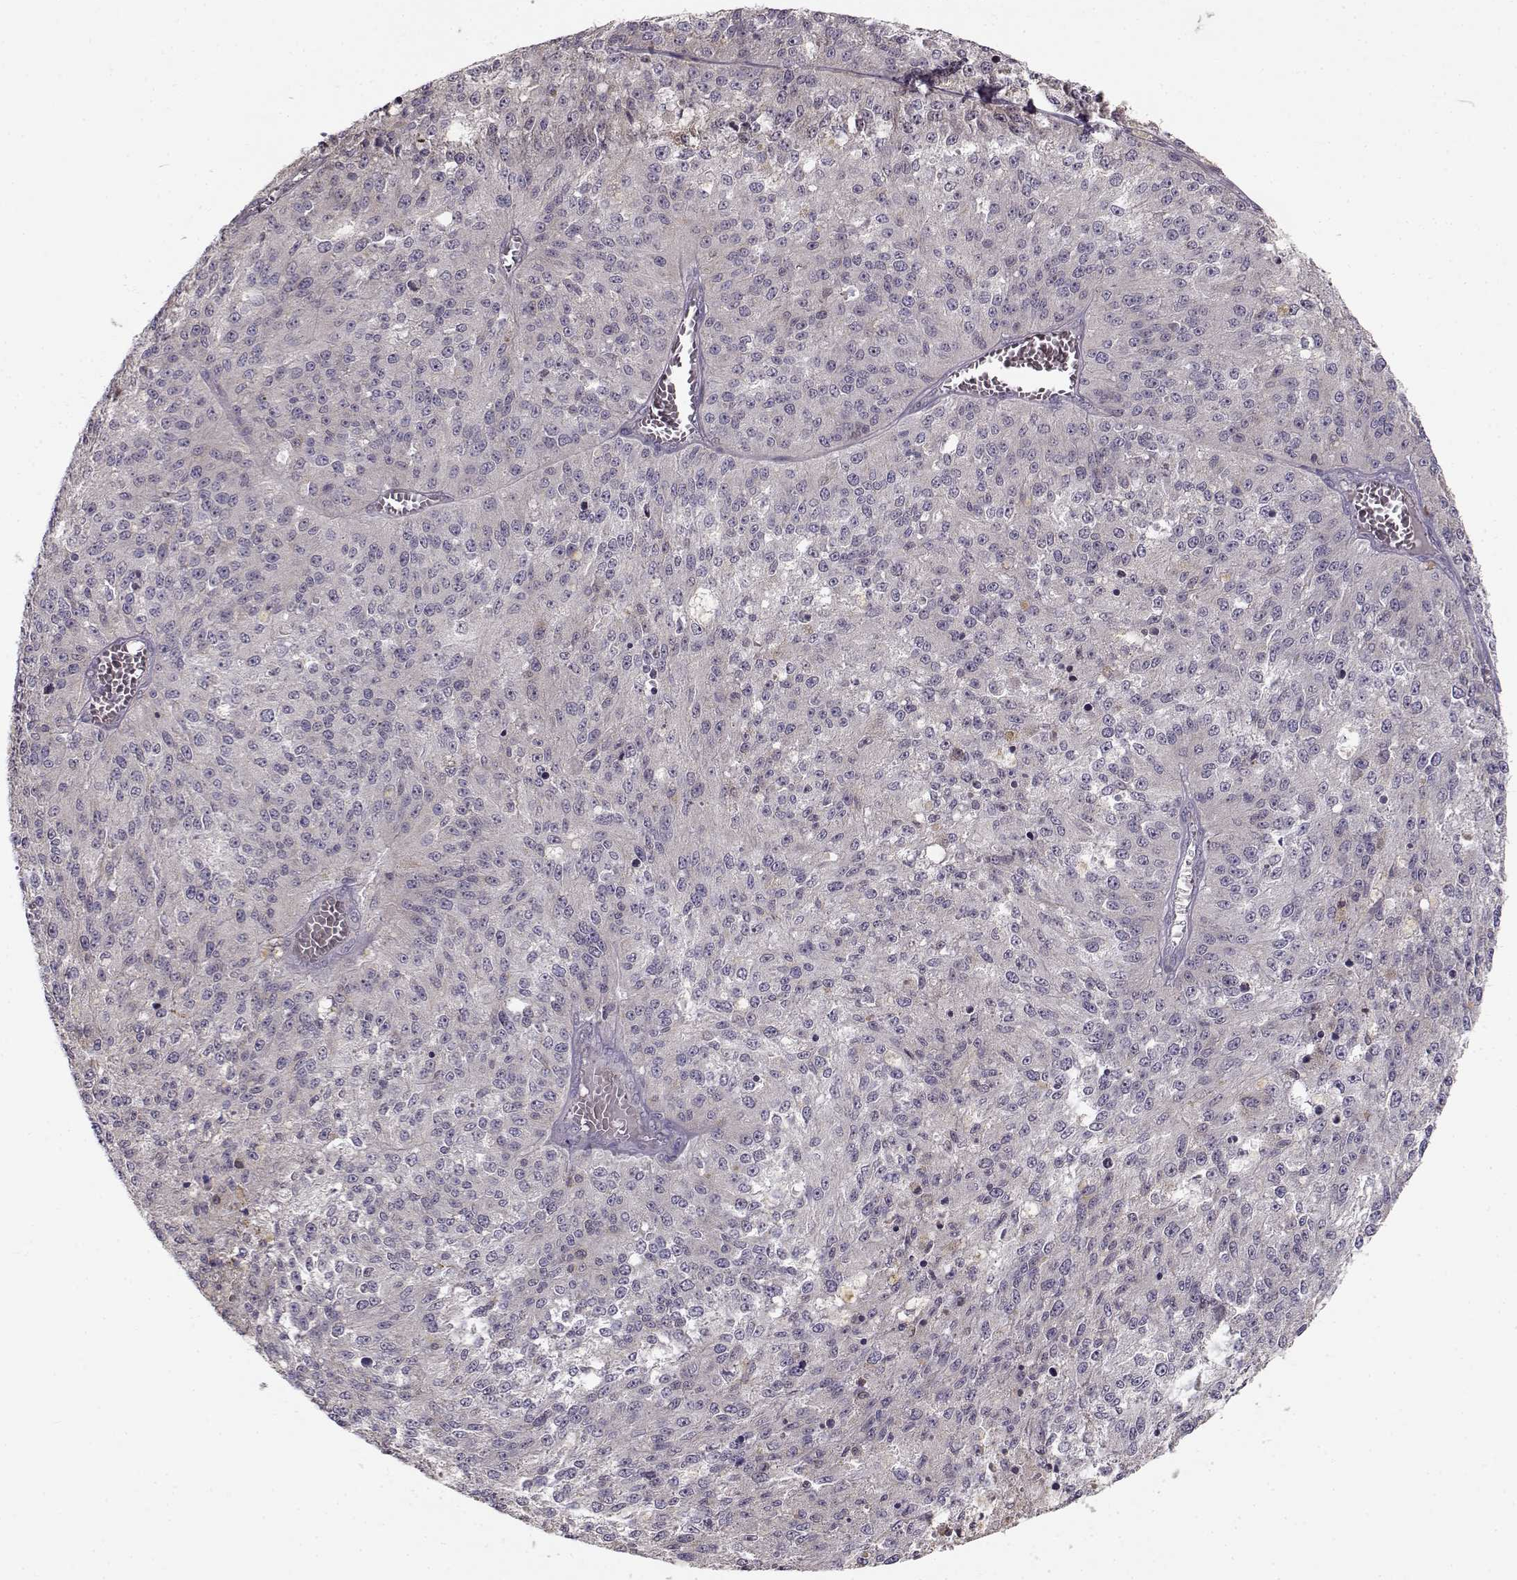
{"staining": {"intensity": "negative", "quantity": "none", "location": "none"}, "tissue": "melanoma", "cell_type": "Tumor cells", "image_type": "cancer", "snomed": [{"axis": "morphology", "description": "Malignant melanoma, Metastatic site"}, {"axis": "topography", "description": "Lymph node"}], "caption": "Melanoma was stained to show a protein in brown. There is no significant positivity in tumor cells.", "gene": "ENTPD8", "patient": {"sex": "female", "age": 64}}